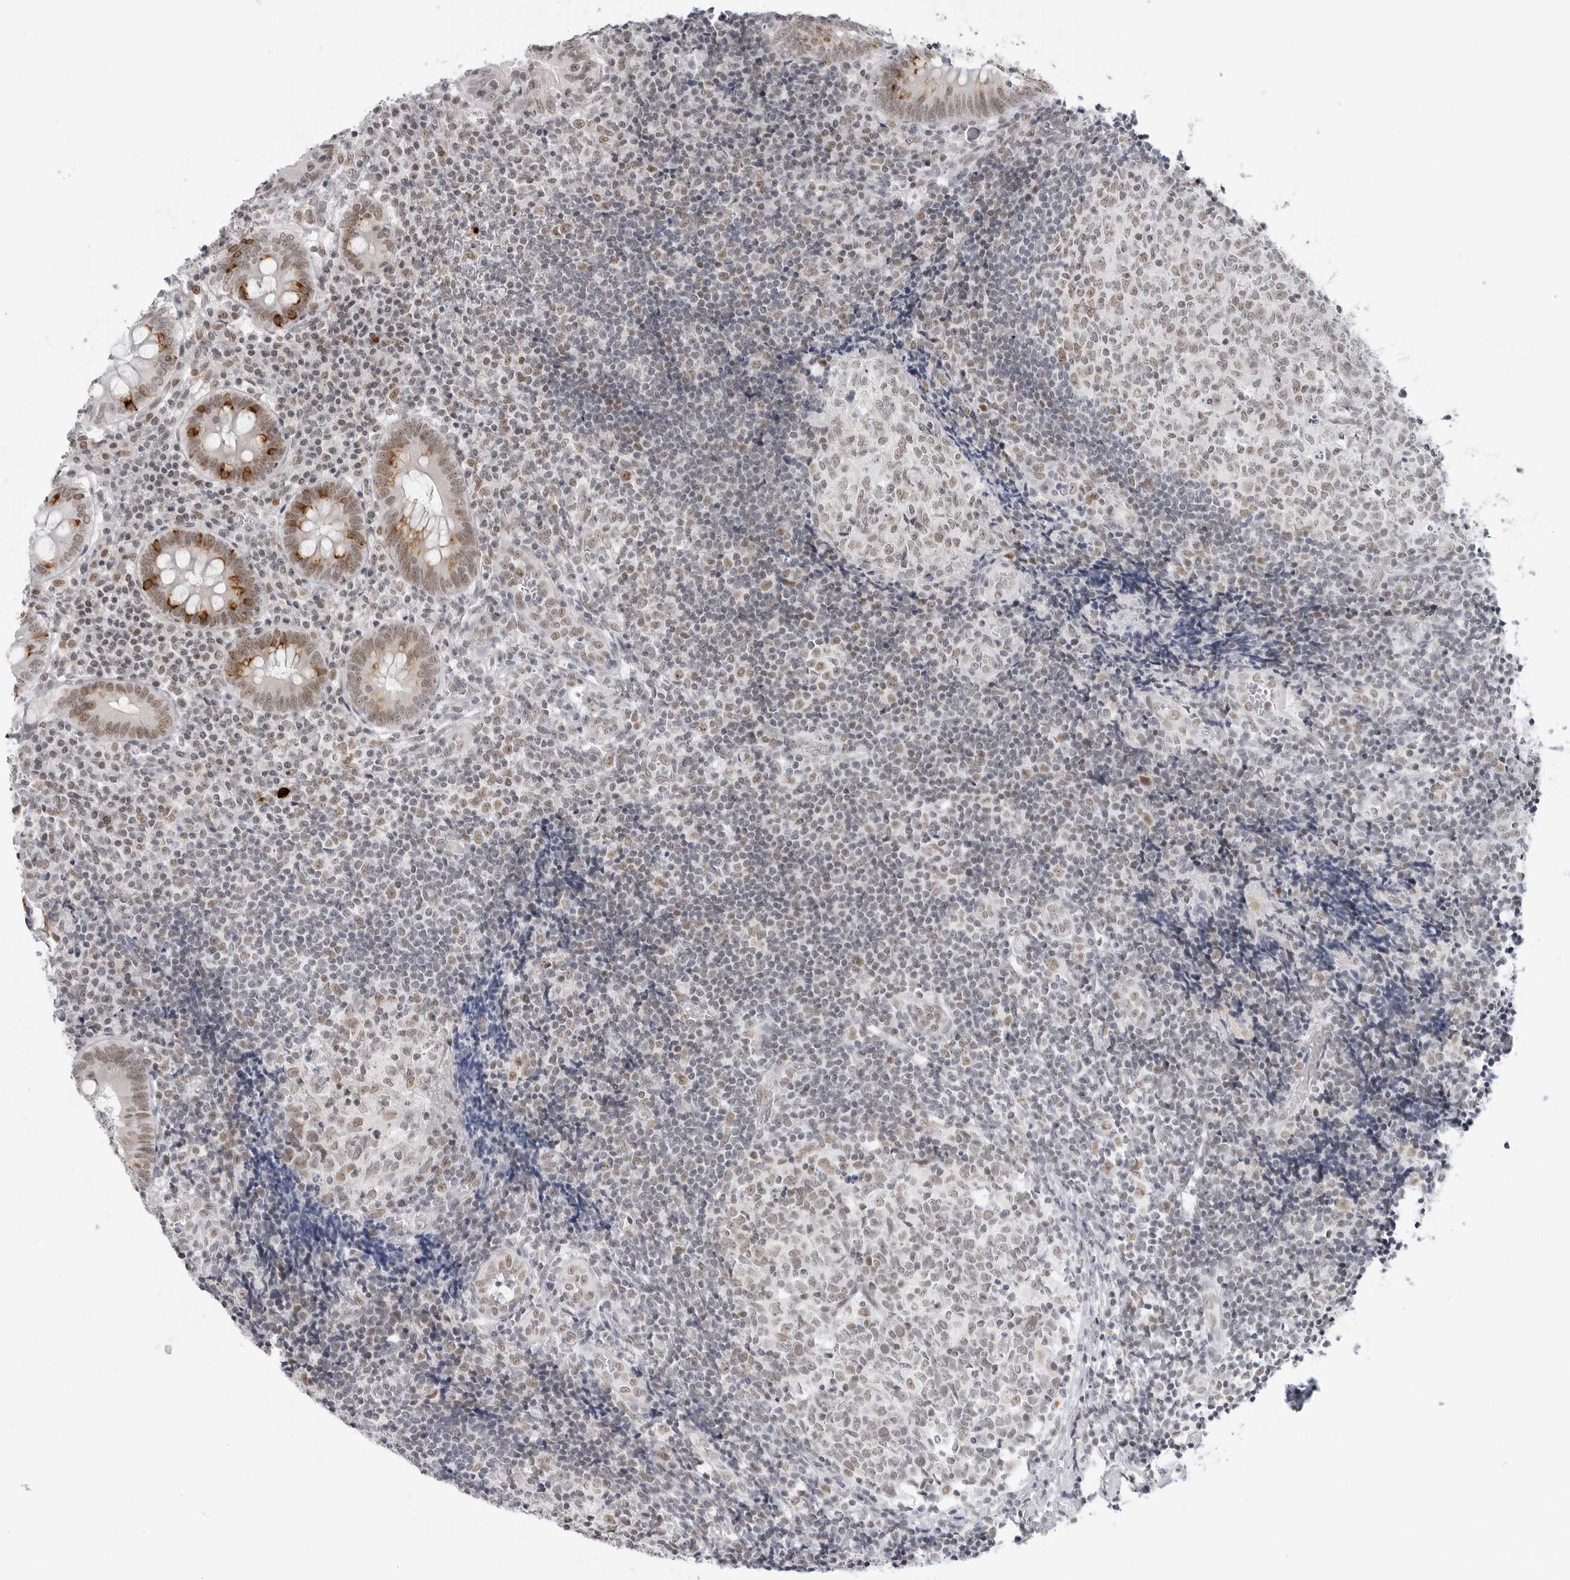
{"staining": {"intensity": "strong", "quantity": "<25%", "location": "cytoplasmic/membranous"}, "tissue": "appendix", "cell_type": "Glandular cells", "image_type": "normal", "snomed": [{"axis": "morphology", "description": "Normal tissue, NOS"}, {"axis": "topography", "description": "Appendix"}], "caption": "IHC micrograph of benign appendix stained for a protein (brown), which reveals medium levels of strong cytoplasmic/membranous expression in approximately <25% of glandular cells.", "gene": "FOXK2", "patient": {"sex": "male", "age": 8}}